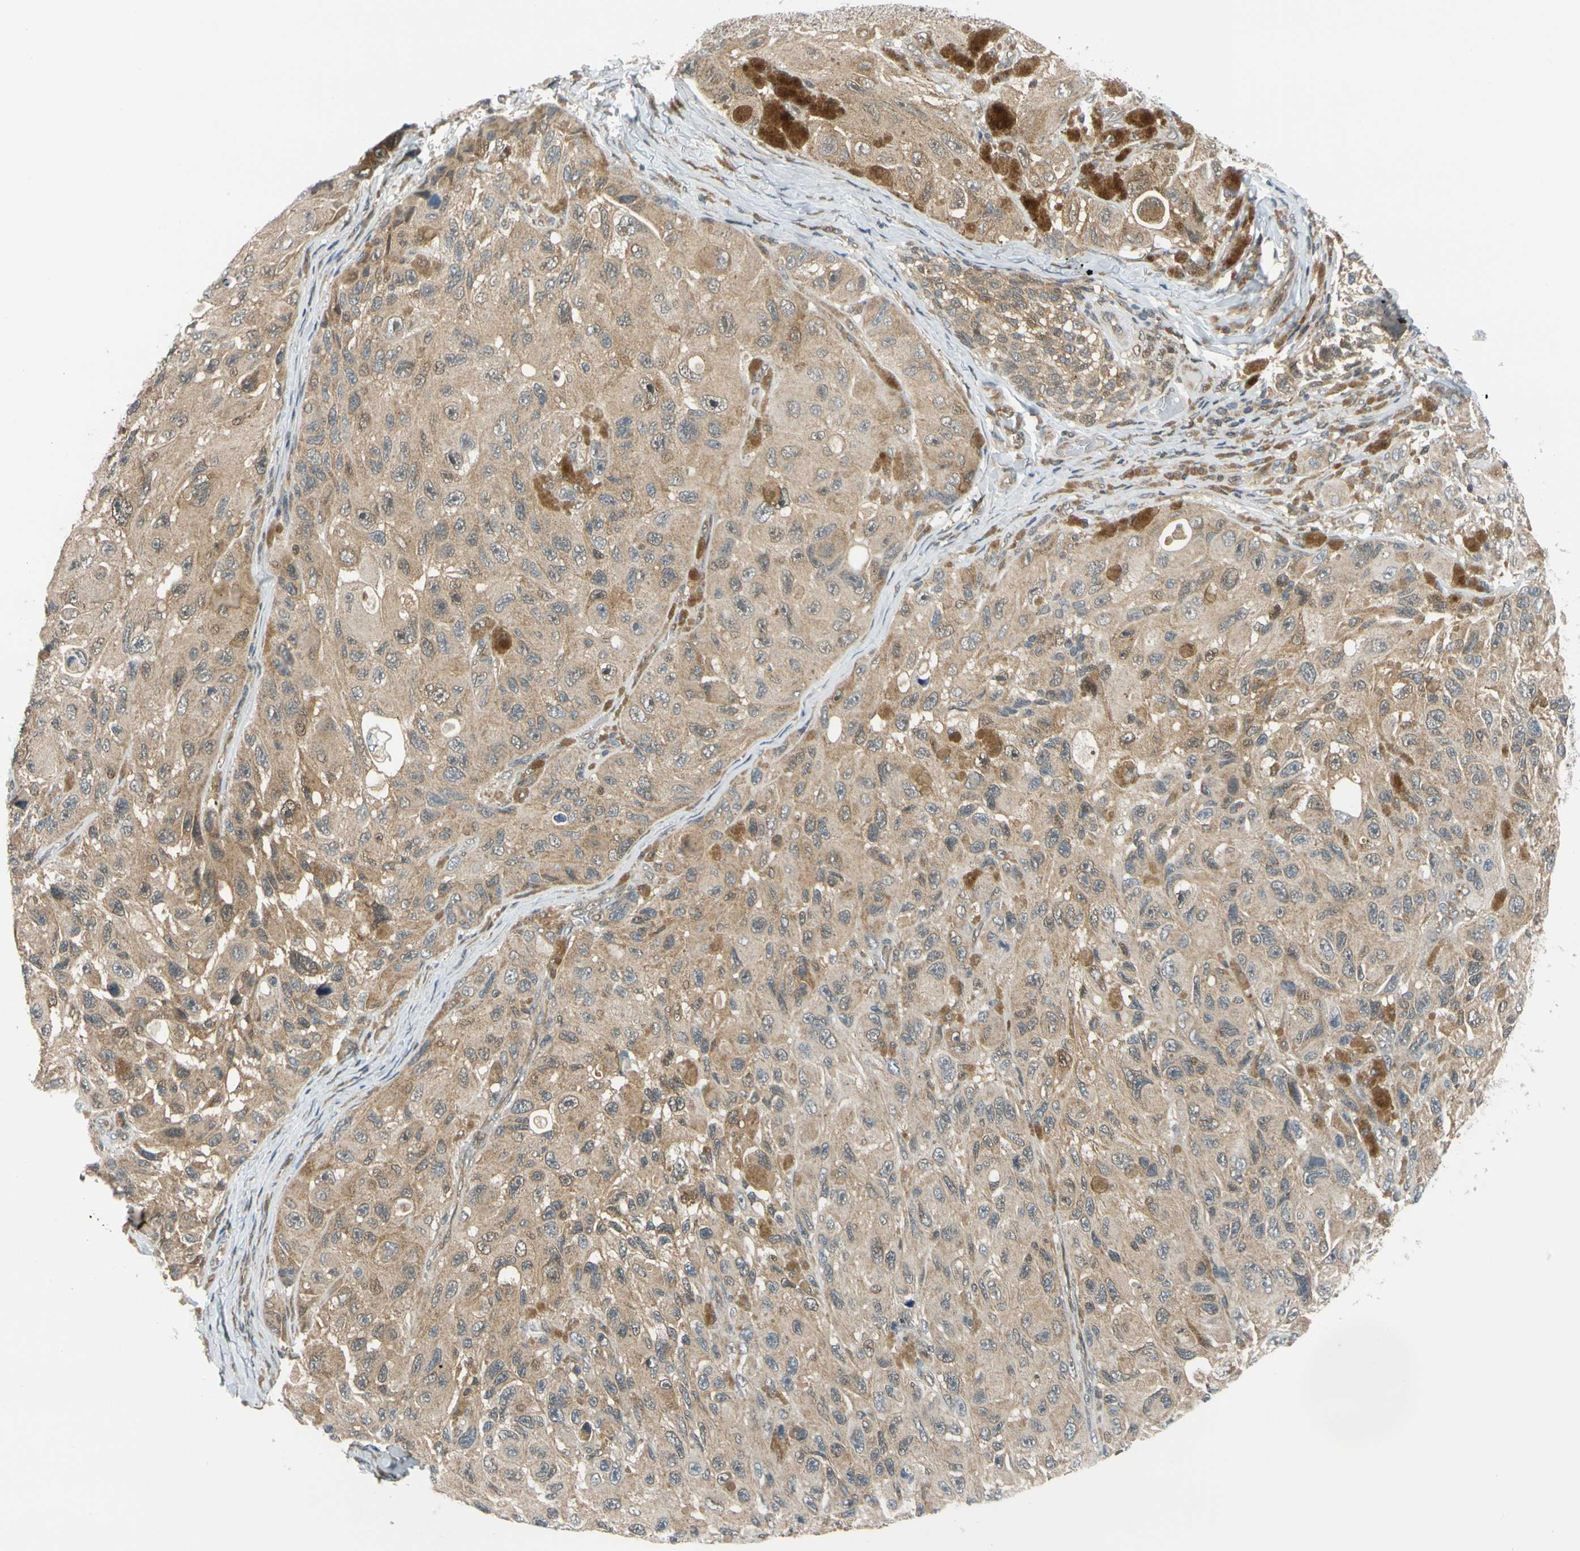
{"staining": {"intensity": "moderate", "quantity": "<25%", "location": "cytoplasmic/membranous"}, "tissue": "melanoma", "cell_type": "Tumor cells", "image_type": "cancer", "snomed": [{"axis": "morphology", "description": "Malignant melanoma, NOS"}, {"axis": "topography", "description": "Skin"}], "caption": "Immunohistochemistry of human melanoma displays low levels of moderate cytoplasmic/membranous staining in about <25% of tumor cells.", "gene": "MAPK9", "patient": {"sex": "female", "age": 73}}